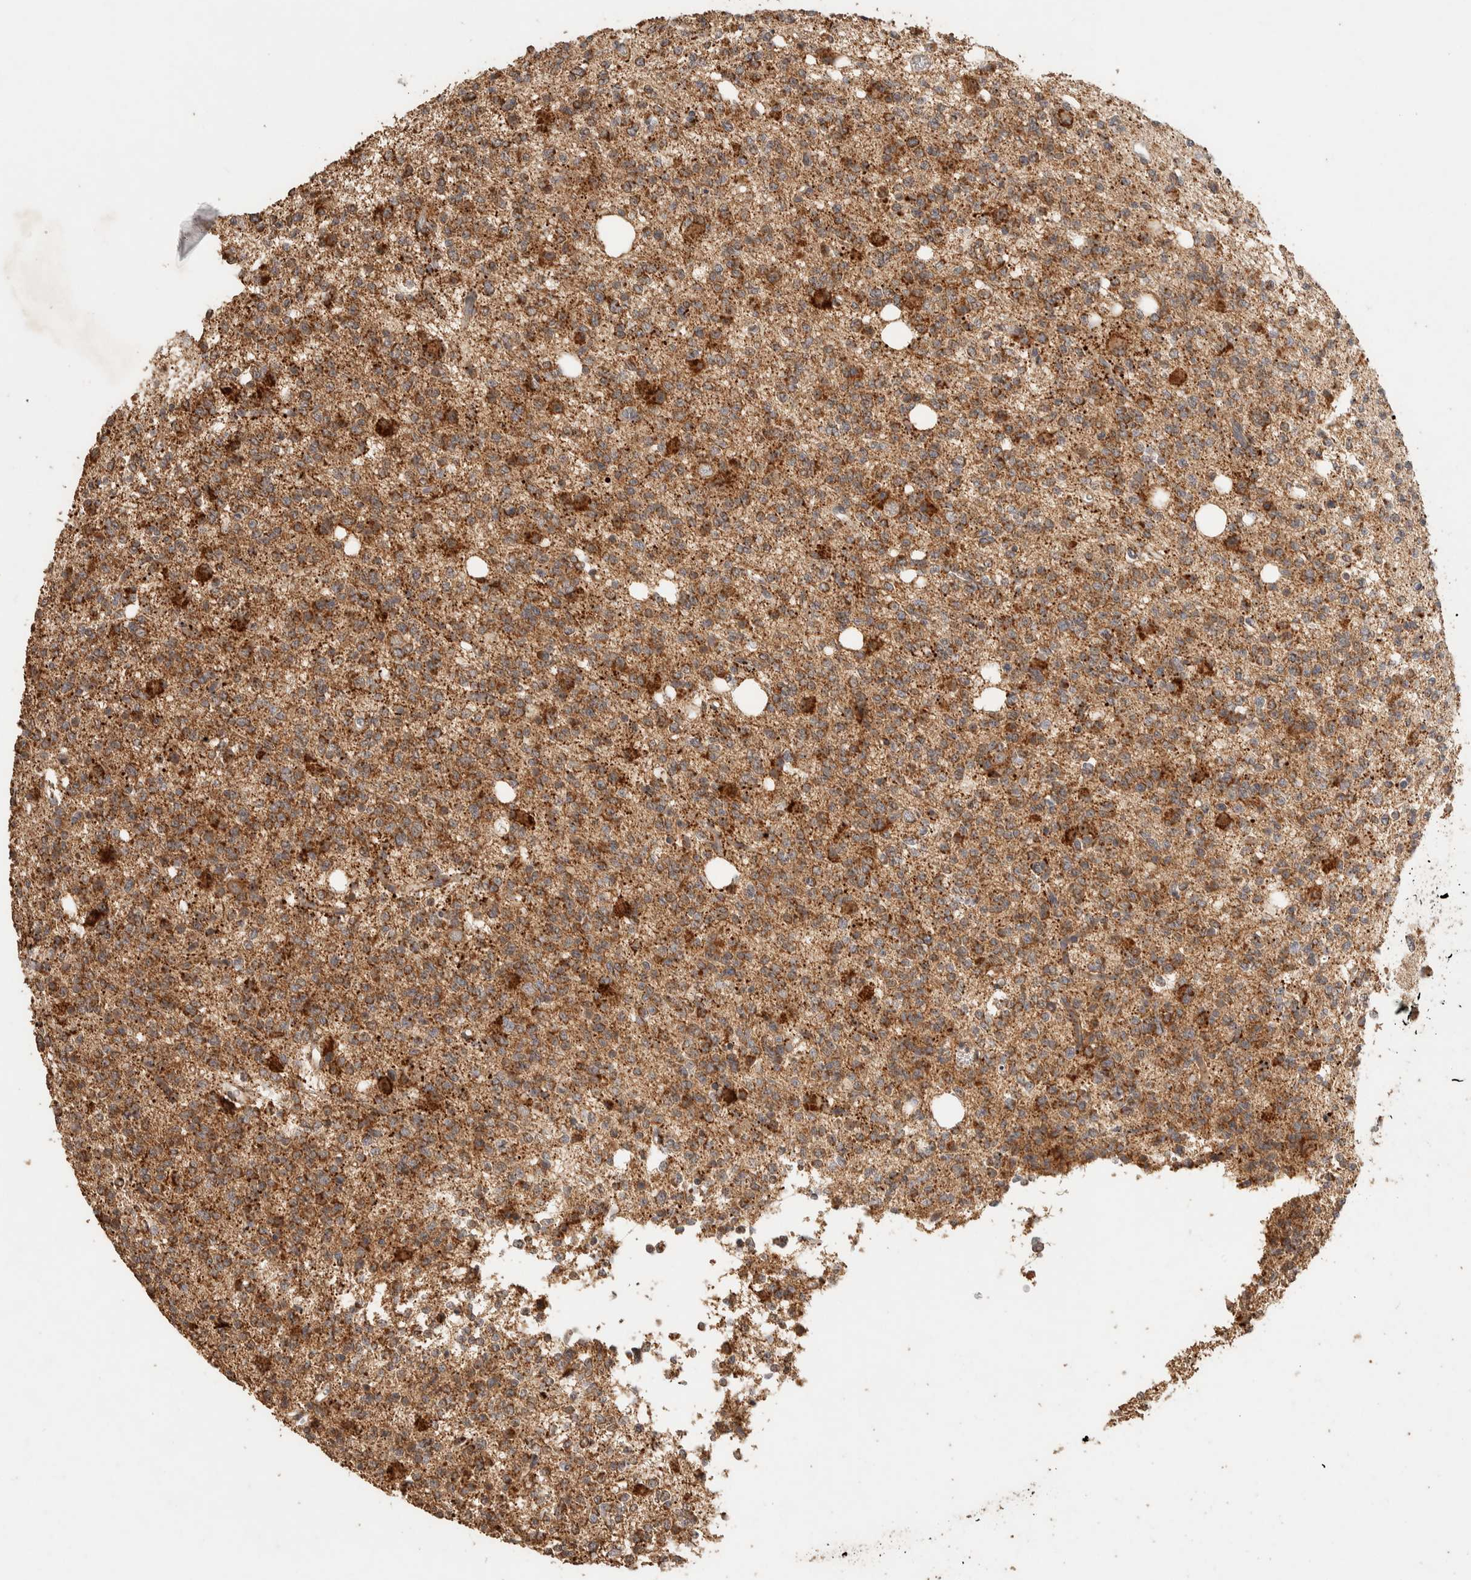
{"staining": {"intensity": "moderate", "quantity": ">75%", "location": "cytoplasmic/membranous"}, "tissue": "glioma", "cell_type": "Tumor cells", "image_type": "cancer", "snomed": [{"axis": "morphology", "description": "Glioma, malignant, High grade"}, {"axis": "topography", "description": "Brain"}], "caption": "Protein expression analysis of human malignant high-grade glioma reveals moderate cytoplasmic/membranous positivity in approximately >75% of tumor cells. Using DAB (brown) and hematoxylin (blue) stains, captured at high magnification using brightfield microscopy.", "gene": "ITPA", "patient": {"sex": "female", "age": 62}}